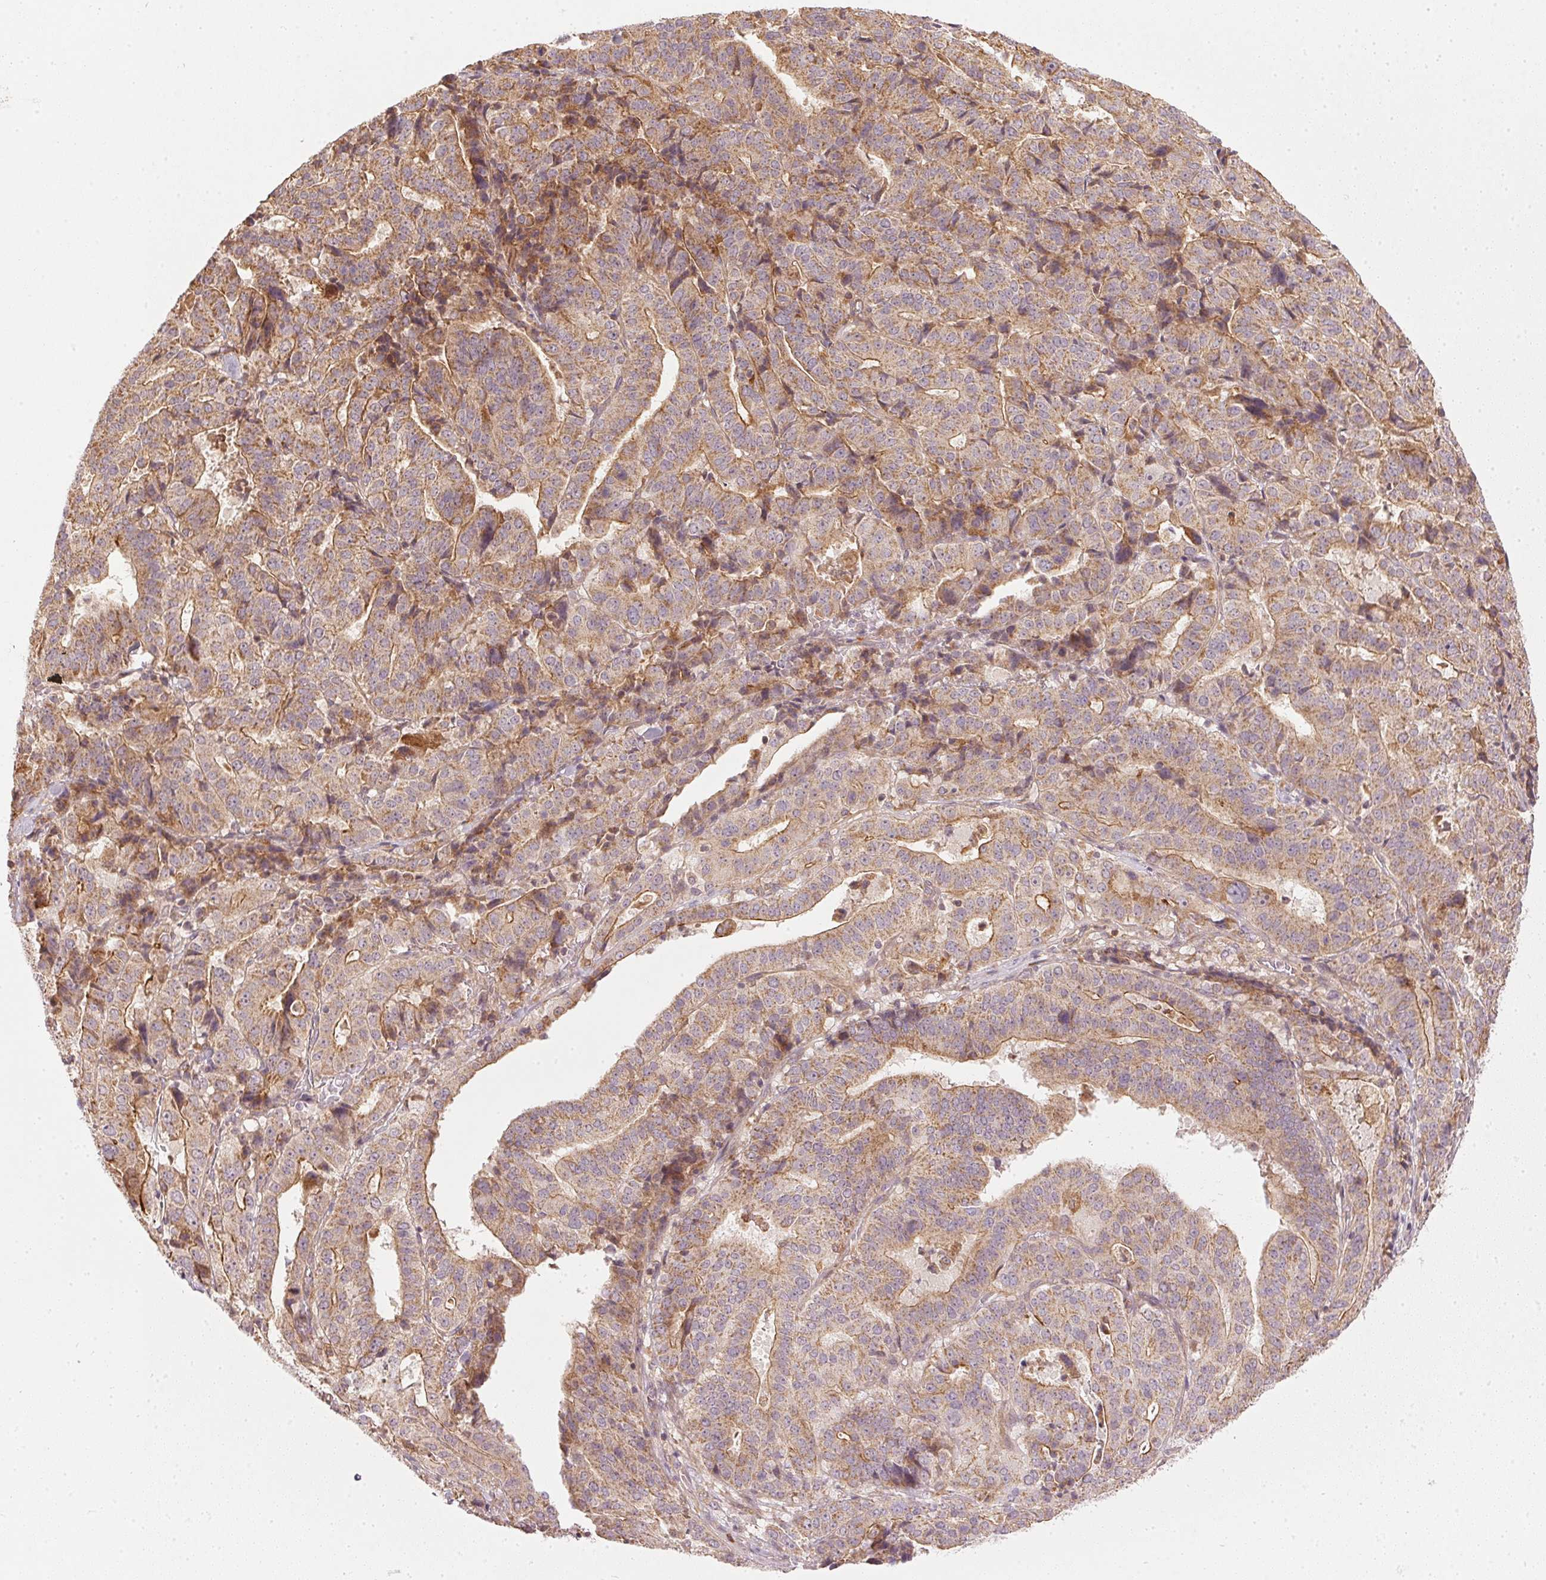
{"staining": {"intensity": "moderate", "quantity": ">75%", "location": "cytoplasmic/membranous"}, "tissue": "stomach cancer", "cell_type": "Tumor cells", "image_type": "cancer", "snomed": [{"axis": "morphology", "description": "Adenocarcinoma, NOS"}, {"axis": "topography", "description": "Stomach"}], "caption": "Moderate cytoplasmic/membranous staining for a protein is identified in approximately >75% of tumor cells of adenocarcinoma (stomach) using IHC.", "gene": "NADK2", "patient": {"sex": "male", "age": 48}}